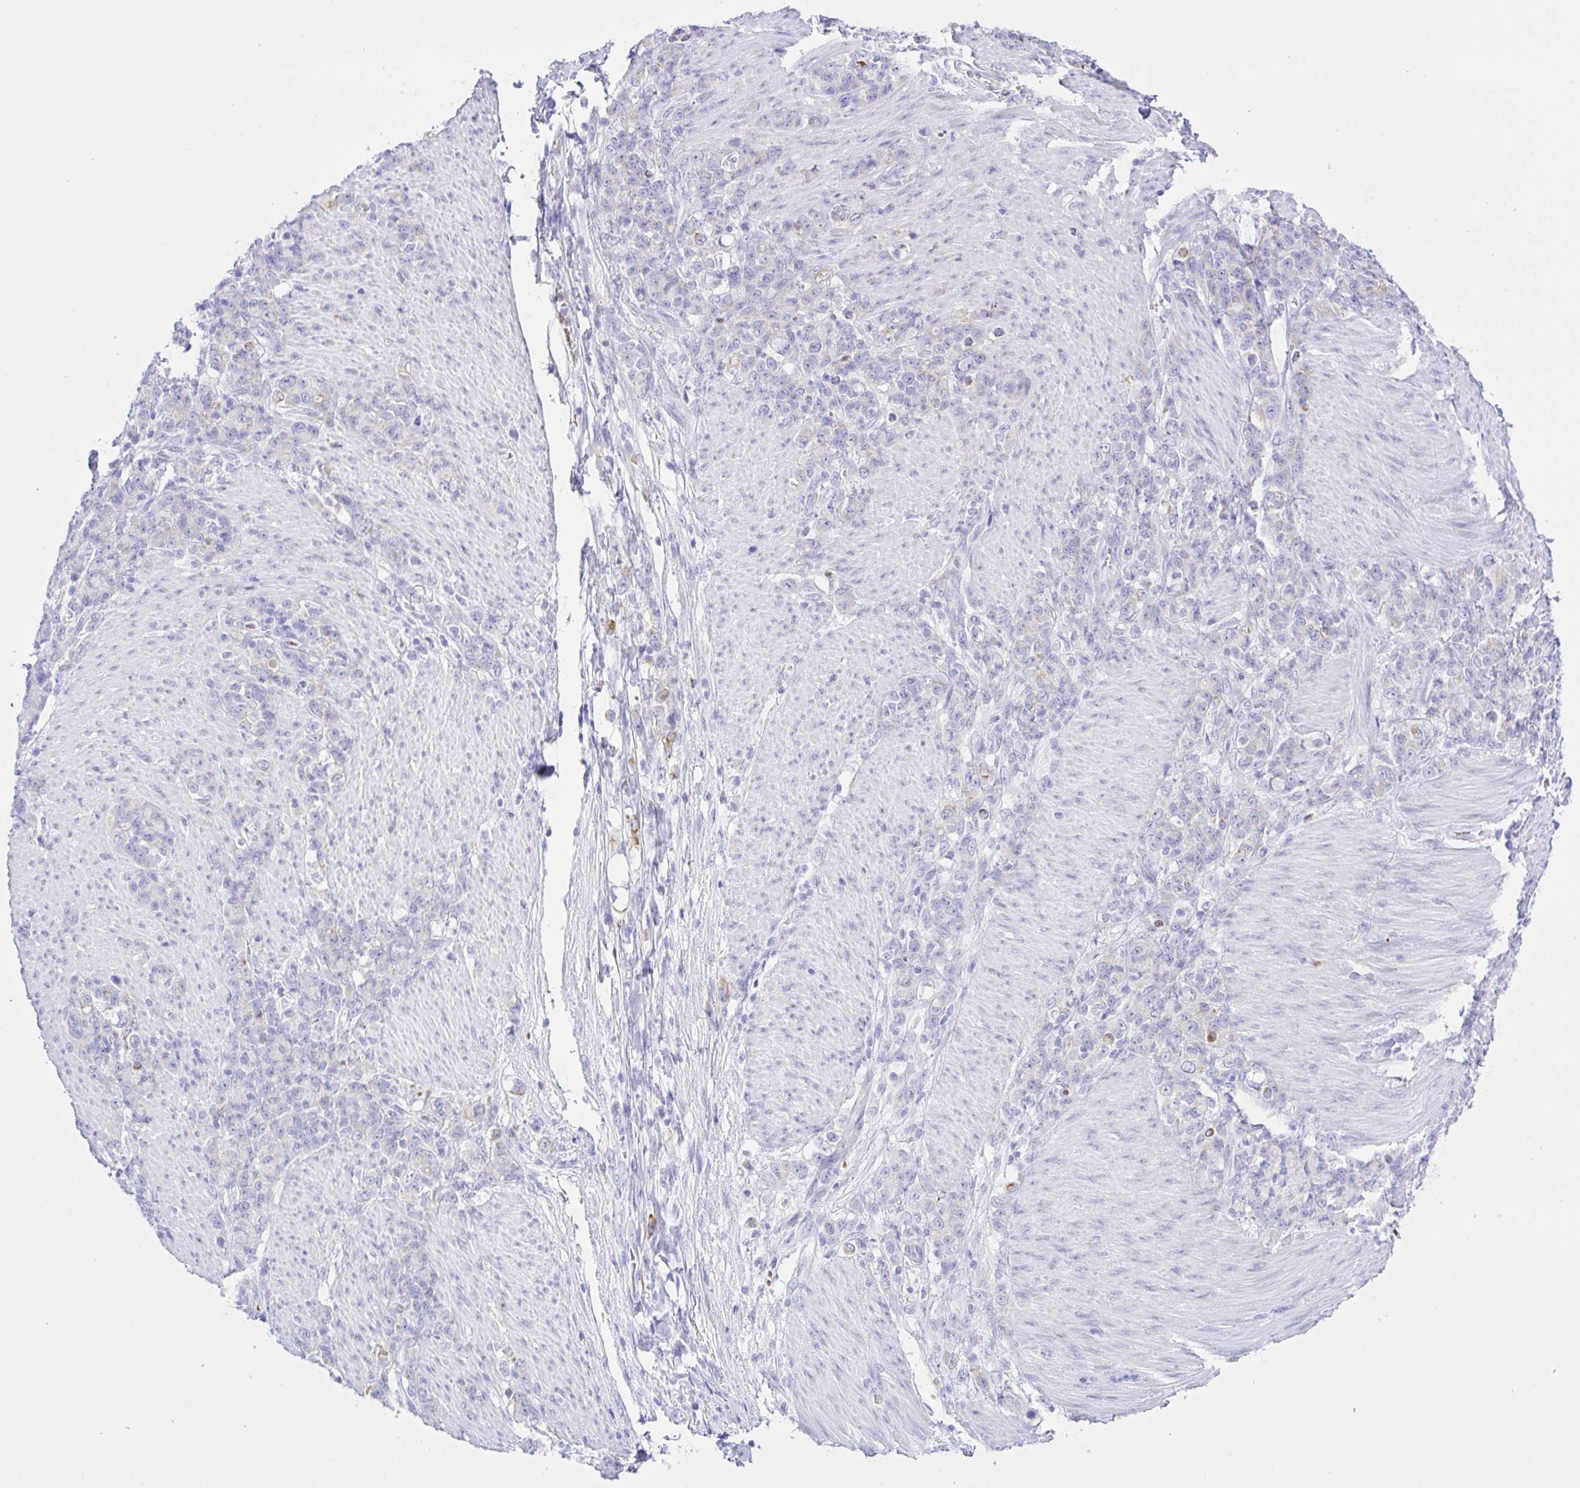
{"staining": {"intensity": "moderate", "quantity": "<25%", "location": "cytoplasmic/membranous"}, "tissue": "stomach cancer", "cell_type": "Tumor cells", "image_type": "cancer", "snomed": [{"axis": "morphology", "description": "Adenocarcinoma, NOS"}, {"axis": "topography", "description": "Stomach"}], "caption": "Protein staining reveals moderate cytoplasmic/membranous positivity in approximately <25% of tumor cells in stomach cancer.", "gene": "ZNF221", "patient": {"sex": "female", "age": 79}}